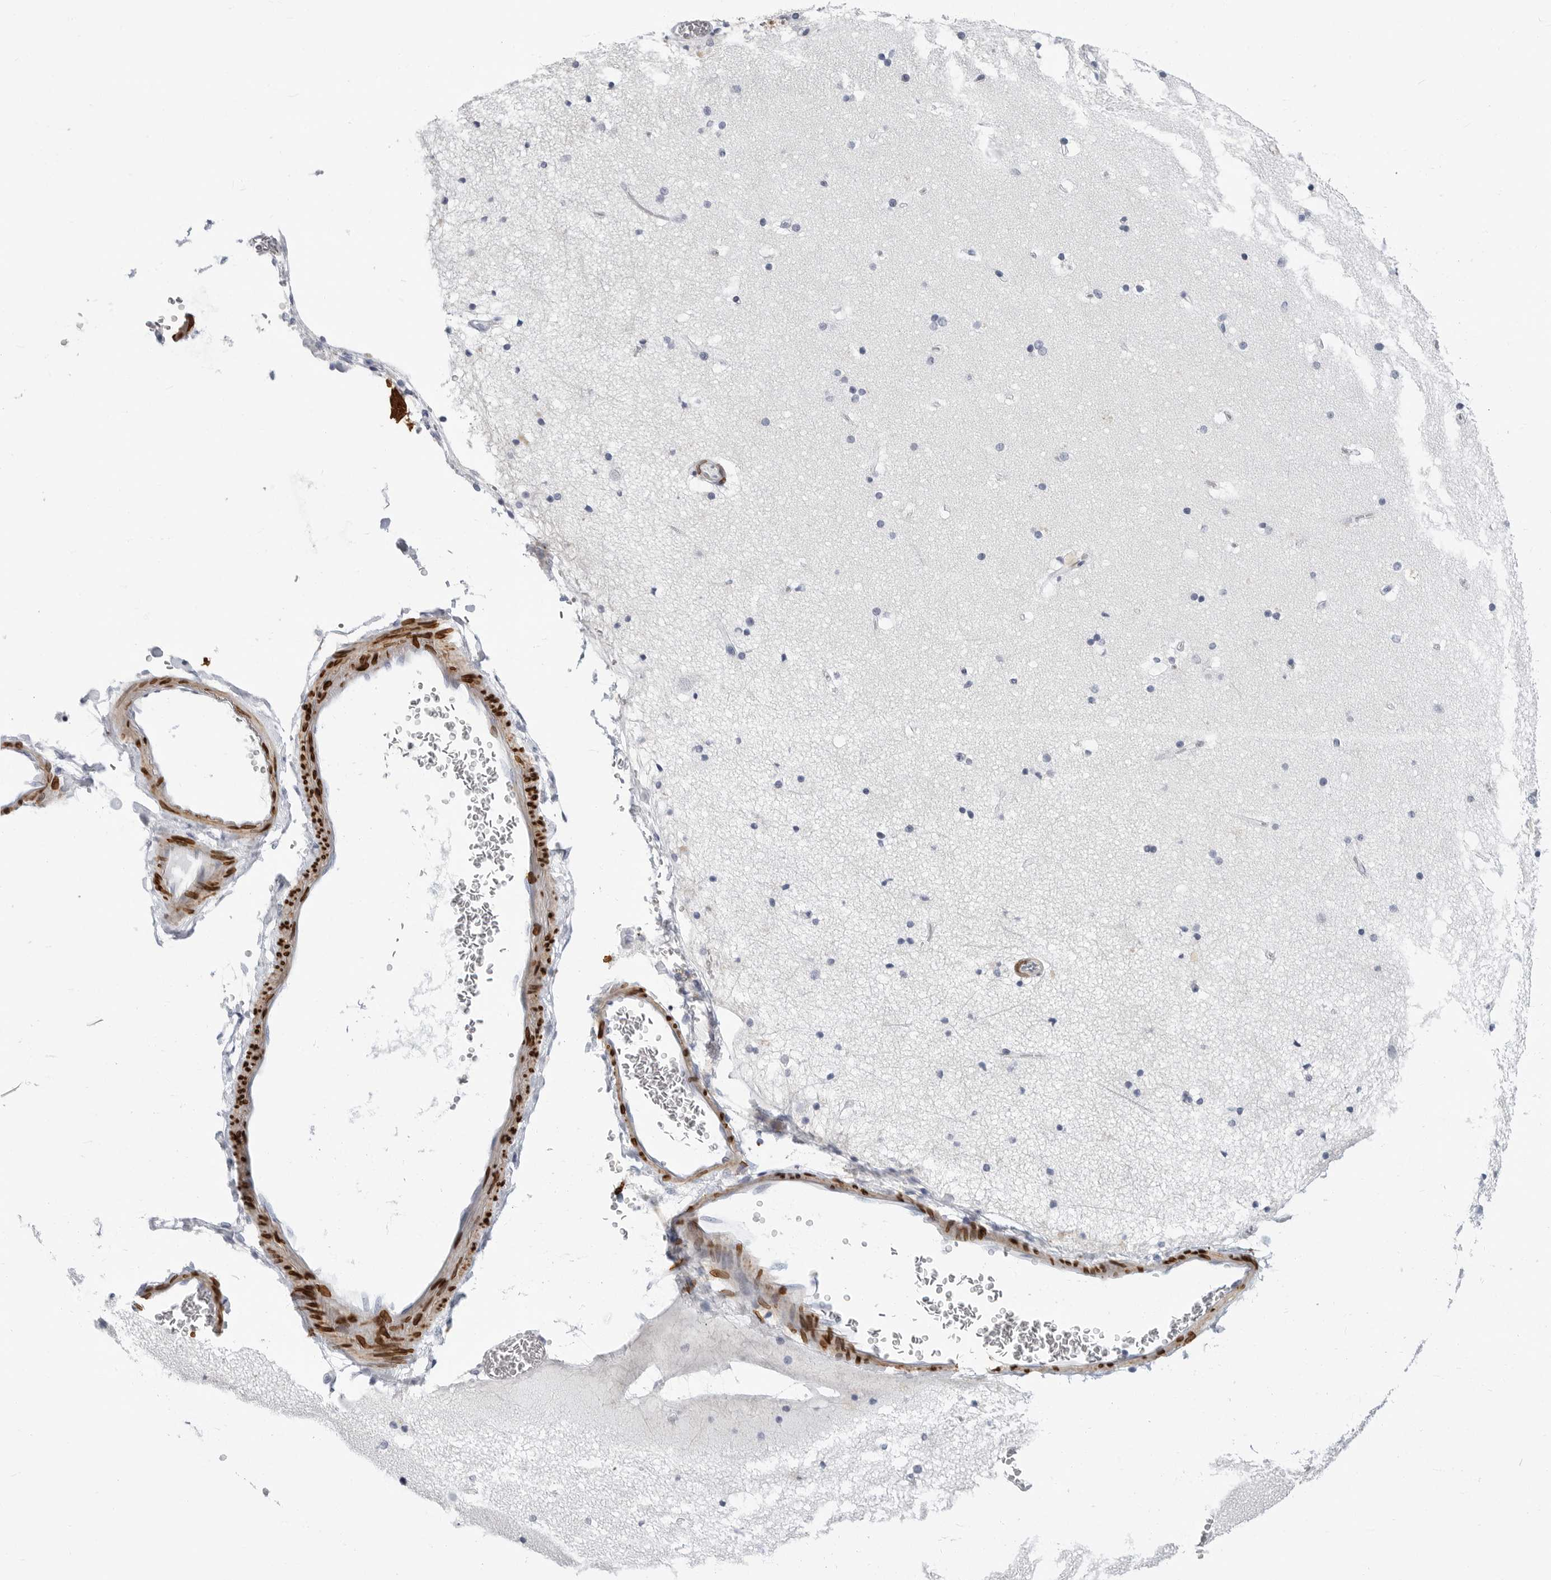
{"staining": {"intensity": "moderate", "quantity": ">75%", "location": "nuclear"}, "tissue": "cerebral cortex", "cell_type": "Endothelial cells", "image_type": "normal", "snomed": [{"axis": "morphology", "description": "Normal tissue, NOS"}, {"axis": "topography", "description": "Cerebral cortex"}], "caption": "The histopathology image reveals a brown stain indicating the presence of a protein in the nuclear of endothelial cells in cerebral cortex. The protein of interest is shown in brown color, while the nuclei are stained blue.", "gene": "PLN", "patient": {"sex": "male", "age": 57}}